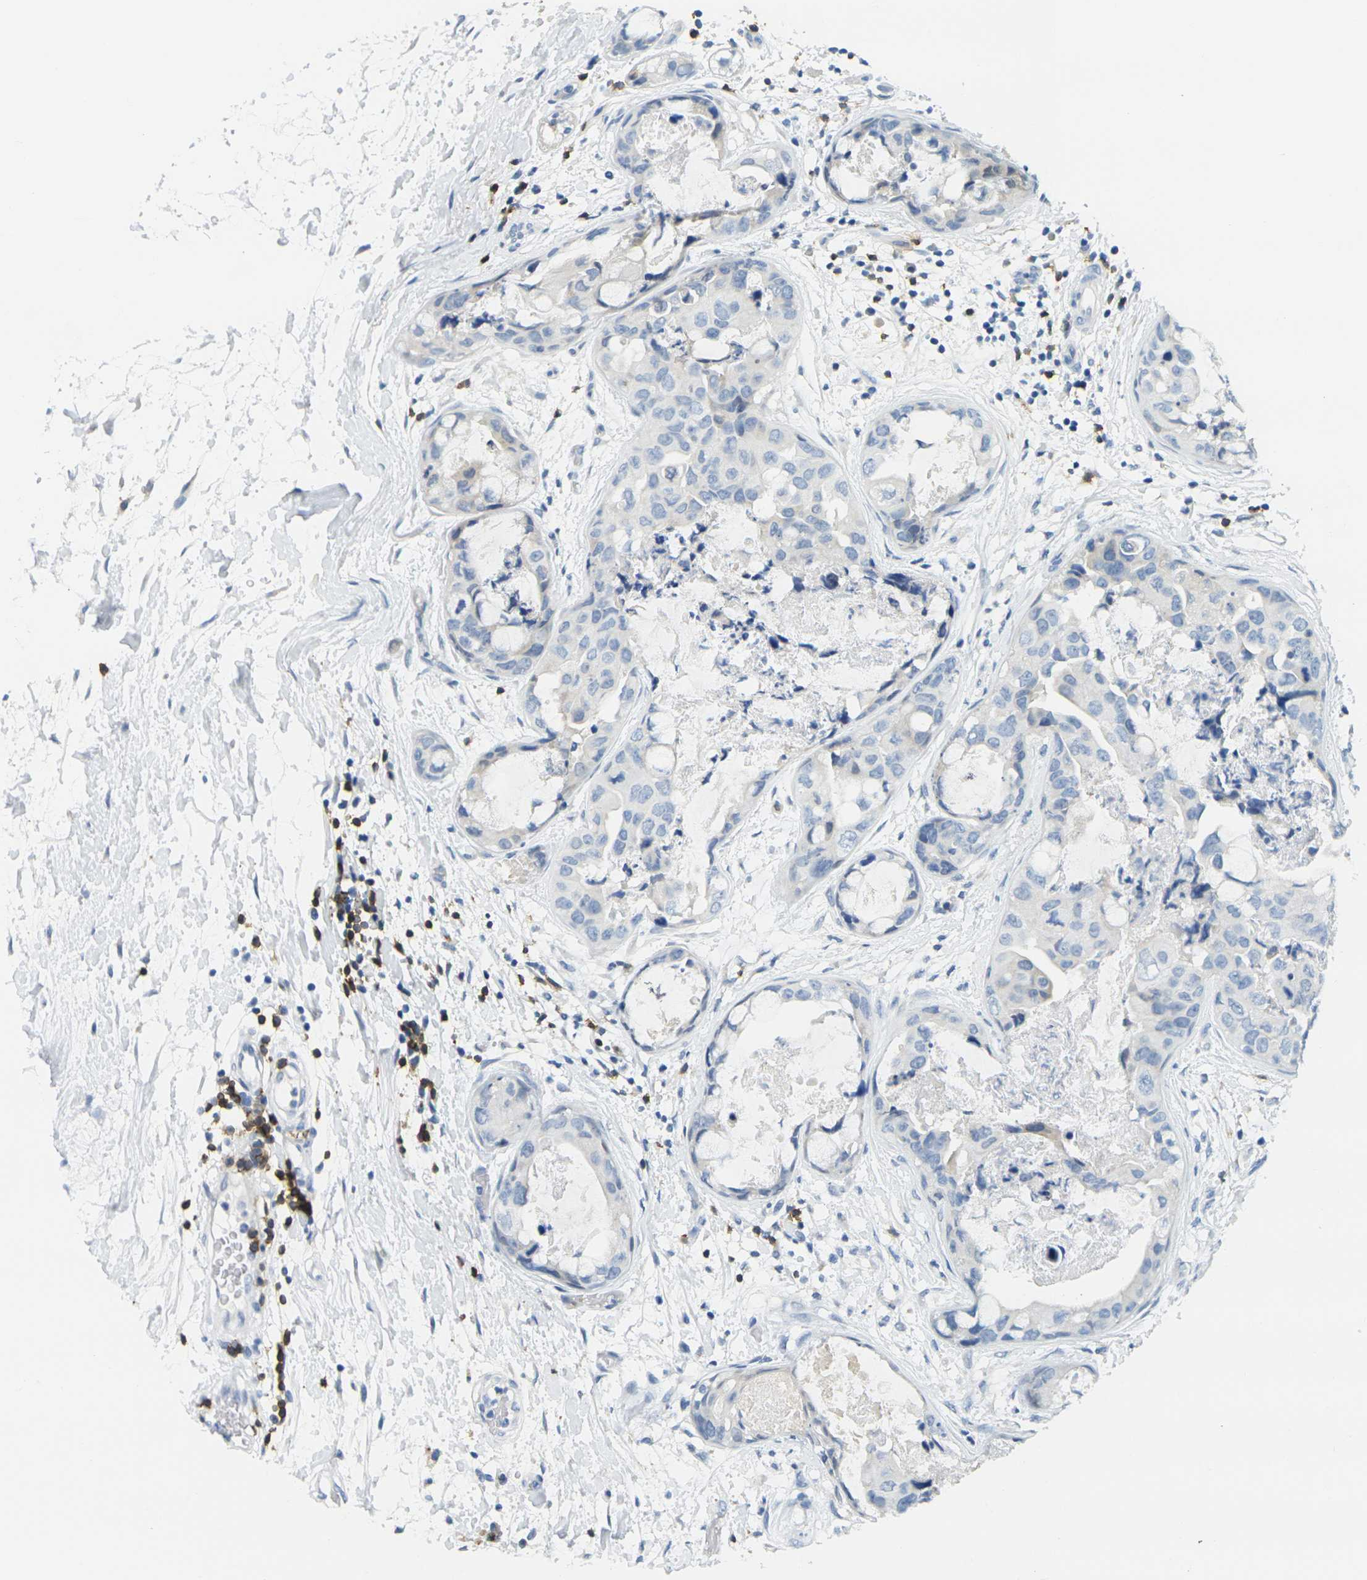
{"staining": {"intensity": "negative", "quantity": "none", "location": "none"}, "tissue": "breast cancer", "cell_type": "Tumor cells", "image_type": "cancer", "snomed": [{"axis": "morphology", "description": "Duct carcinoma"}, {"axis": "topography", "description": "Breast"}], "caption": "This is an IHC image of breast intraductal carcinoma. There is no expression in tumor cells.", "gene": "CD3D", "patient": {"sex": "female", "age": 40}}